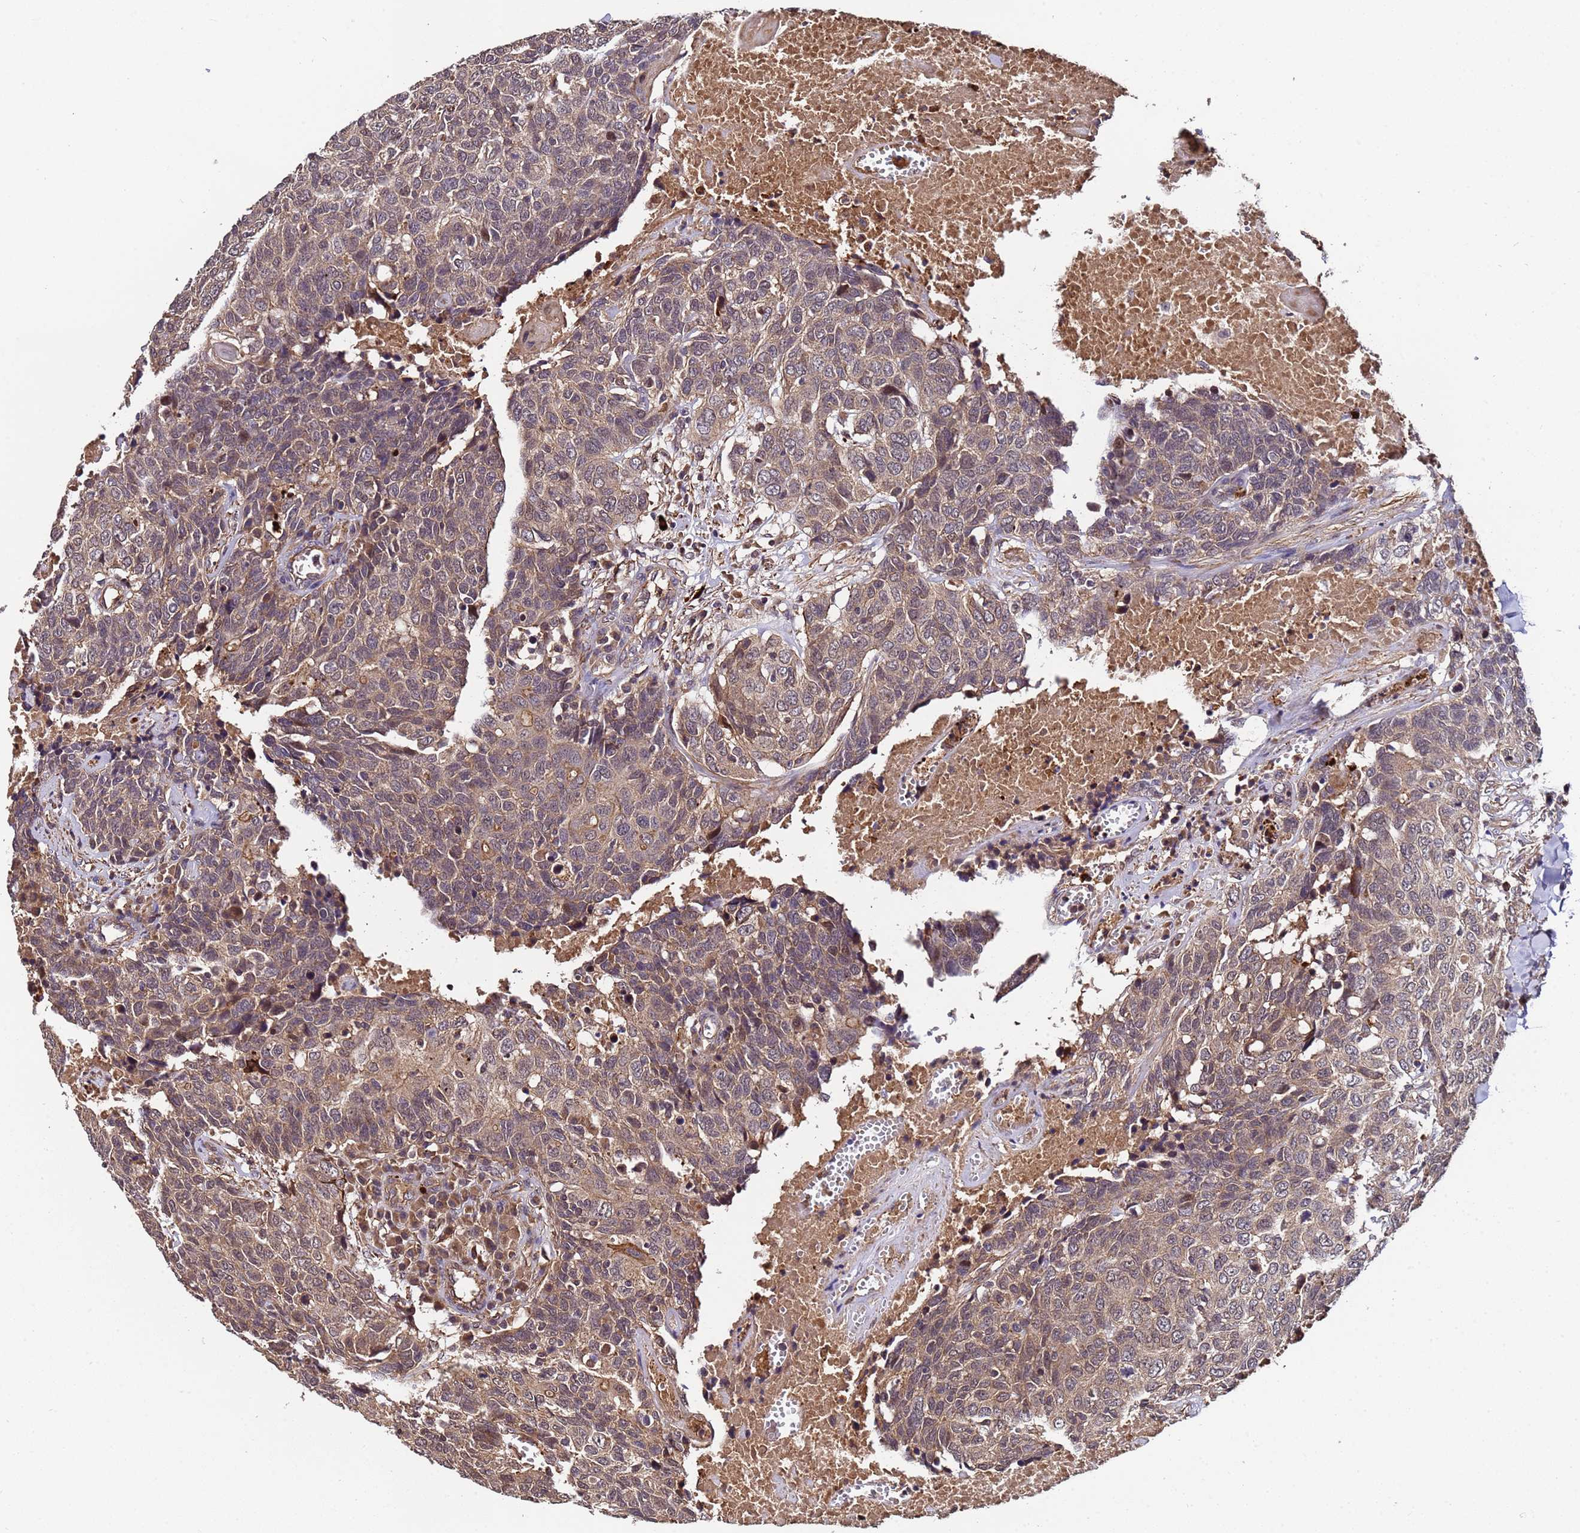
{"staining": {"intensity": "moderate", "quantity": ">75%", "location": "cytoplasmic/membranous"}, "tissue": "head and neck cancer", "cell_type": "Tumor cells", "image_type": "cancer", "snomed": [{"axis": "morphology", "description": "Squamous cell carcinoma, NOS"}, {"axis": "topography", "description": "Head-Neck"}], "caption": "Head and neck cancer tissue reveals moderate cytoplasmic/membranous positivity in approximately >75% of tumor cells, visualized by immunohistochemistry.", "gene": "GSTCD", "patient": {"sex": "male", "age": 66}}